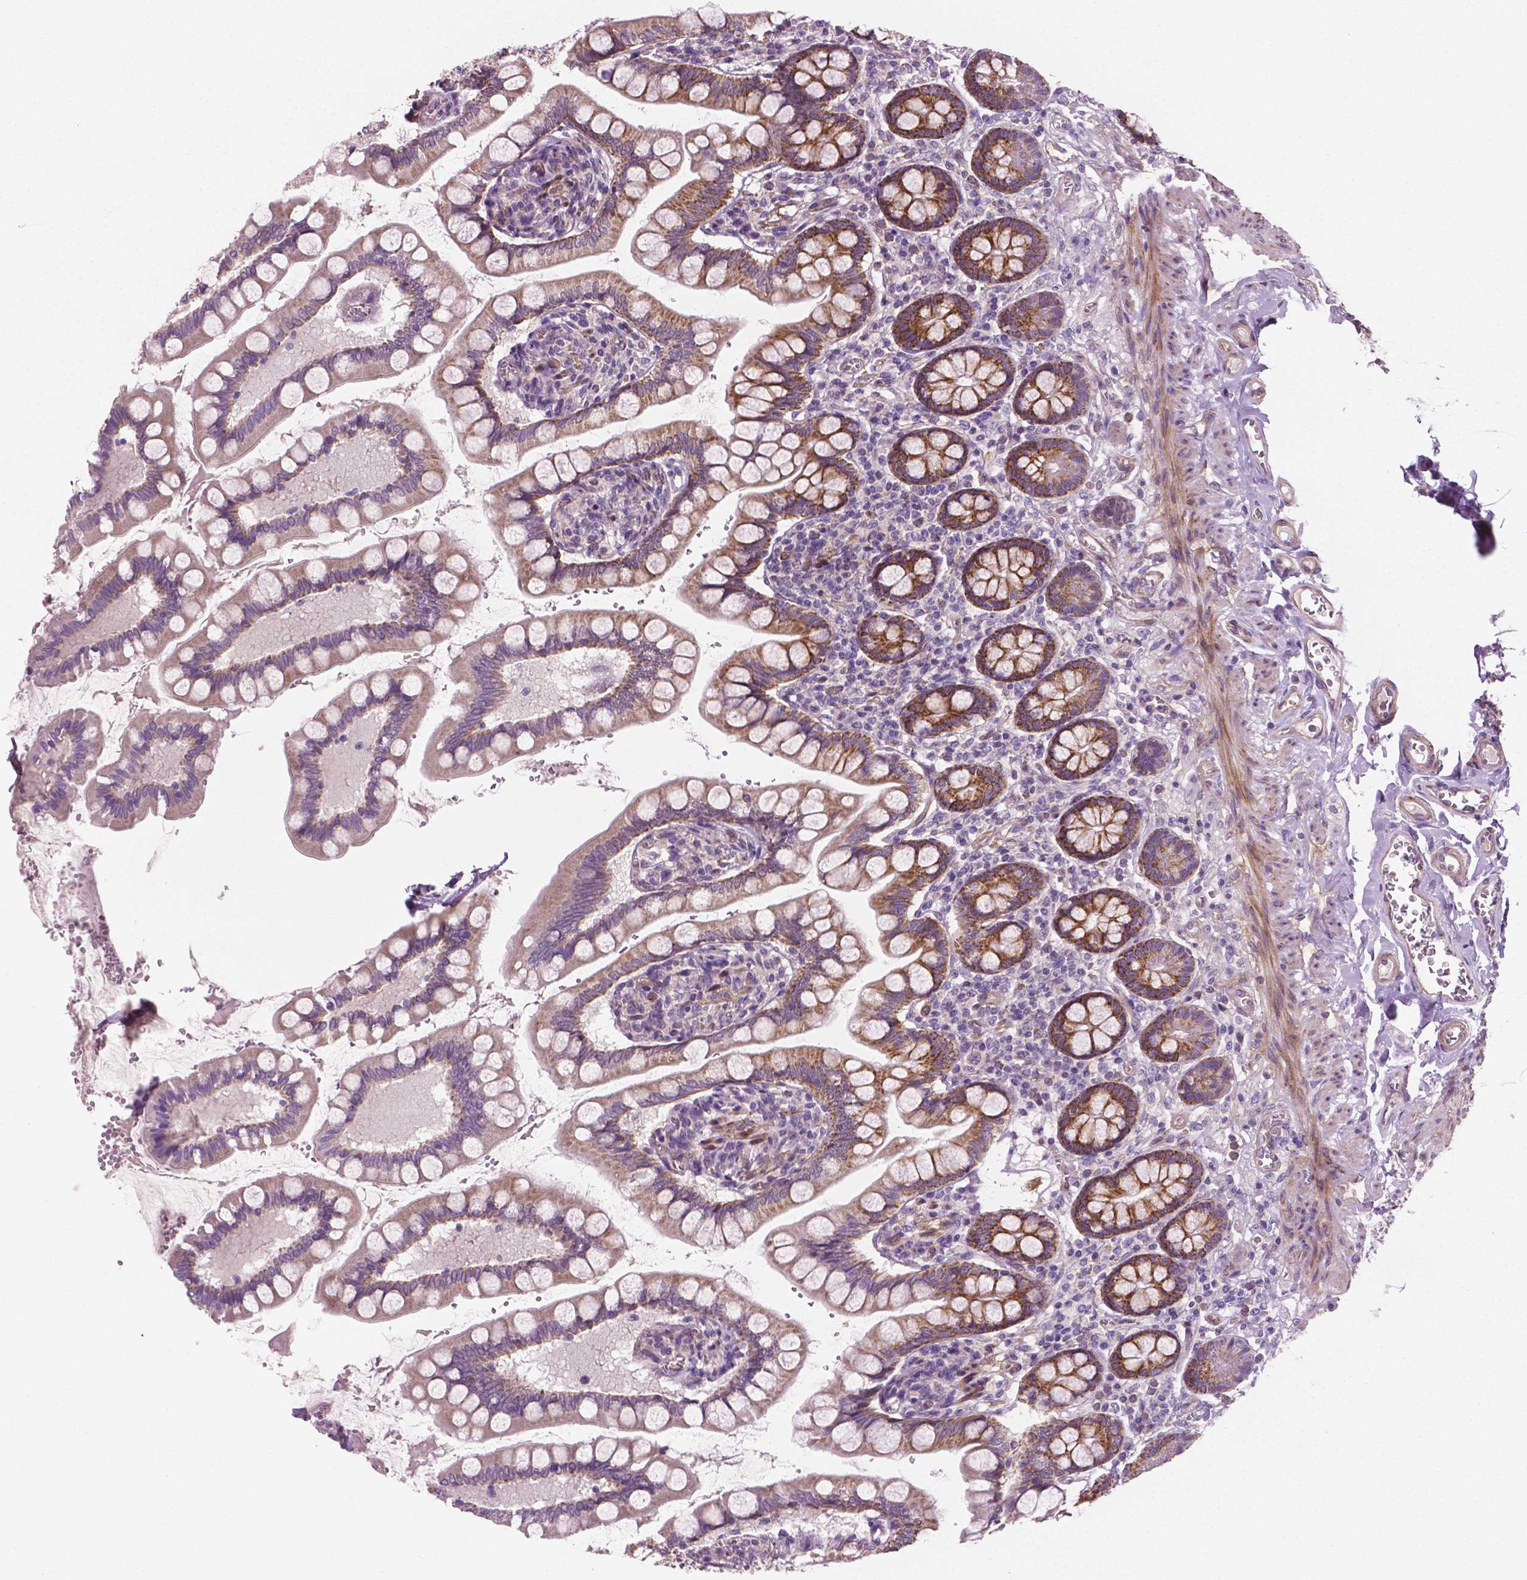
{"staining": {"intensity": "moderate", "quantity": "25%-75%", "location": "cytoplasmic/membranous"}, "tissue": "small intestine", "cell_type": "Glandular cells", "image_type": "normal", "snomed": [{"axis": "morphology", "description": "Normal tissue, NOS"}, {"axis": "topography", "description": "Small intestine"}], "caption": "An immunohistochemistry histopathology image of normal tissue is shown. Protein staining in brown highlights moderate cytoplasmic/membranous positivity in small intestine within glandular cells. (DAB (3,3'-diaminobenzidine) = brown stain, brightfield microscopy at high magnification).", "gene": "PTX3", "patient": {"sex": "female", "age": 56}}